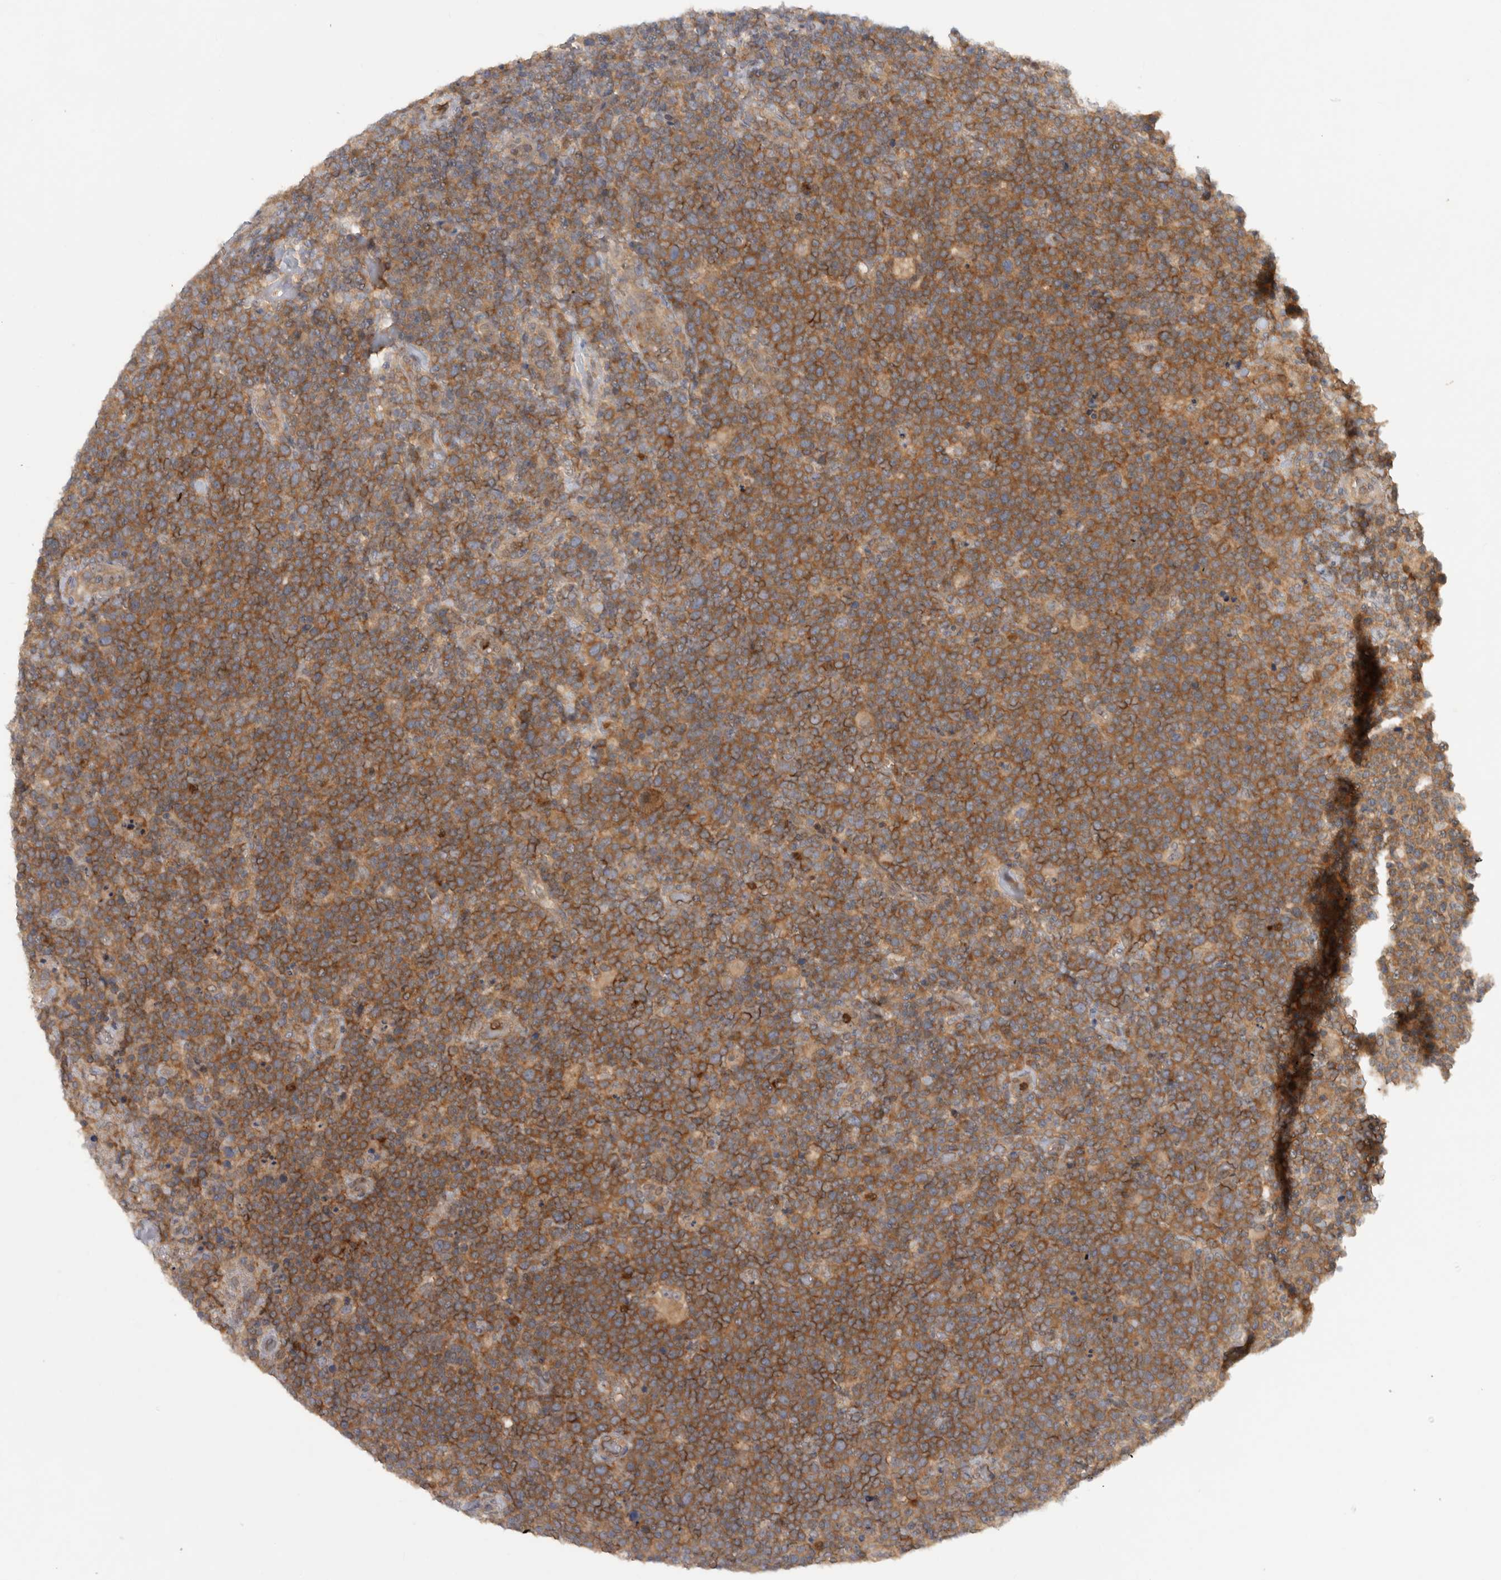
{"staining": {"intensity": "strong", "quantity": ">75%", "location": "cytoplasmic/membranous"}, "tissue": "lymphoma", "cell_type": "Tumor cells", "image_type": "cancer", "snomed": [{"axis": "morphology", "description": "Malignant lymphoma, non-Hodgkin's type, High grade"}, {"axis": "topography", "description": "Lymph node"}], "caption": "Immunohistochemistry (IHC) staining of lymphoma, which reveals high levels of strong cytoplasmic/membranous positivity in approximately >75% of tumor cells indicating strong cytoplasmic/membranous protein staining. The staining was performed using DAB (brown) for protein detection and nuclei were counterstained in hematoxylin (blue).", "gene": "VEPH1", "patient": {"sex": "male", "age": 61}}